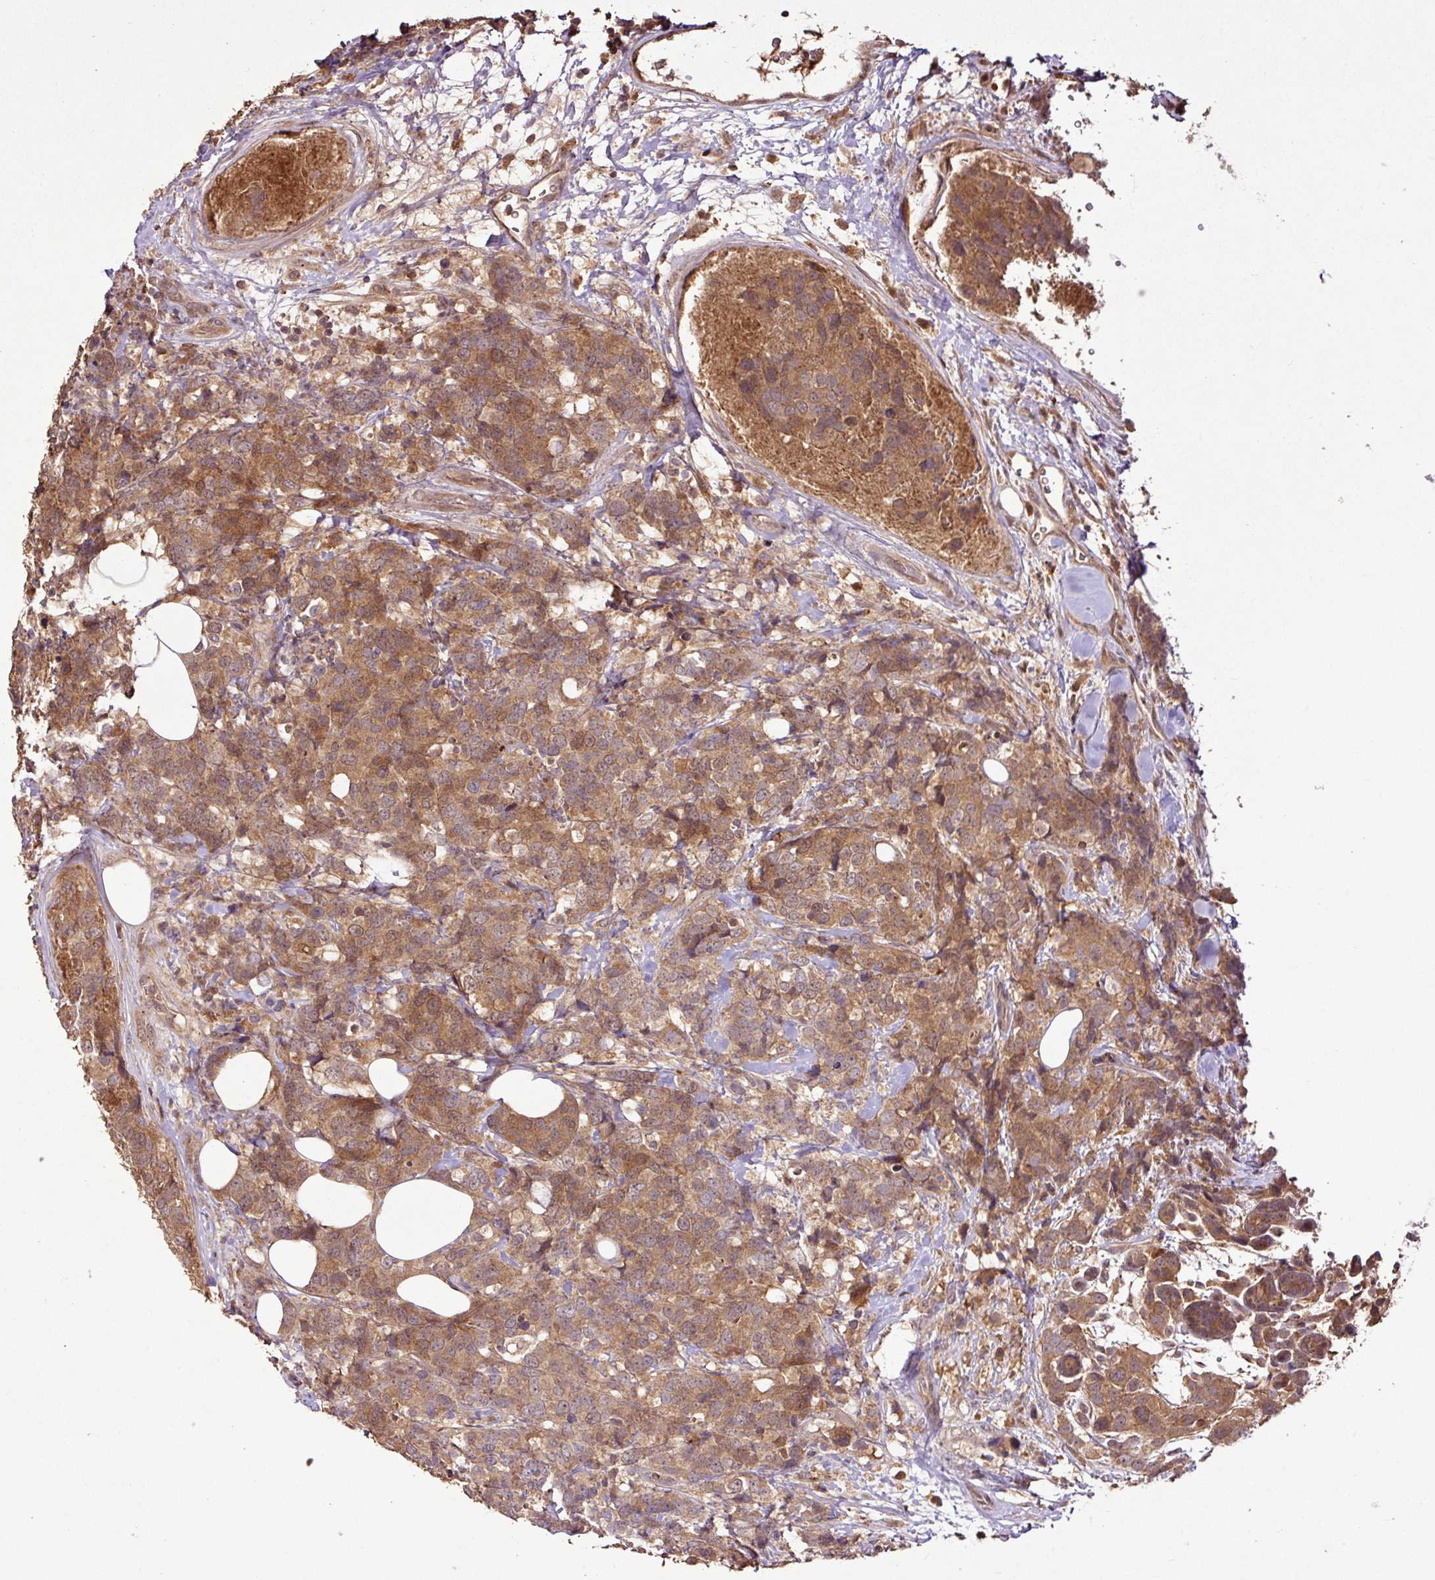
{"staining": {"intensity": "moderate", "quantity": ">75%", "location": "cytoplasmic/membranous,nuclear"}, "tissue": "breast cancer", "cell_type": "Tumor cells", "image_type": "cancer", "snomed": [{"axis": "morphology", "description": "Lobular carcinoma"}, {"axis": "topography", "description": "Breast"}], "caption": "High-magnification brightfield microscopy of breast lobular carcinoma stained with DAB (brown) and counterstained with hematoxylin (blue). tumor cells exhibit moderate cytoplasmic/membranous and nuclear positivity is identified in approximately>75% of cells.", "gene": "FAIM", "patient": {"sex": "female", "age": 59}}